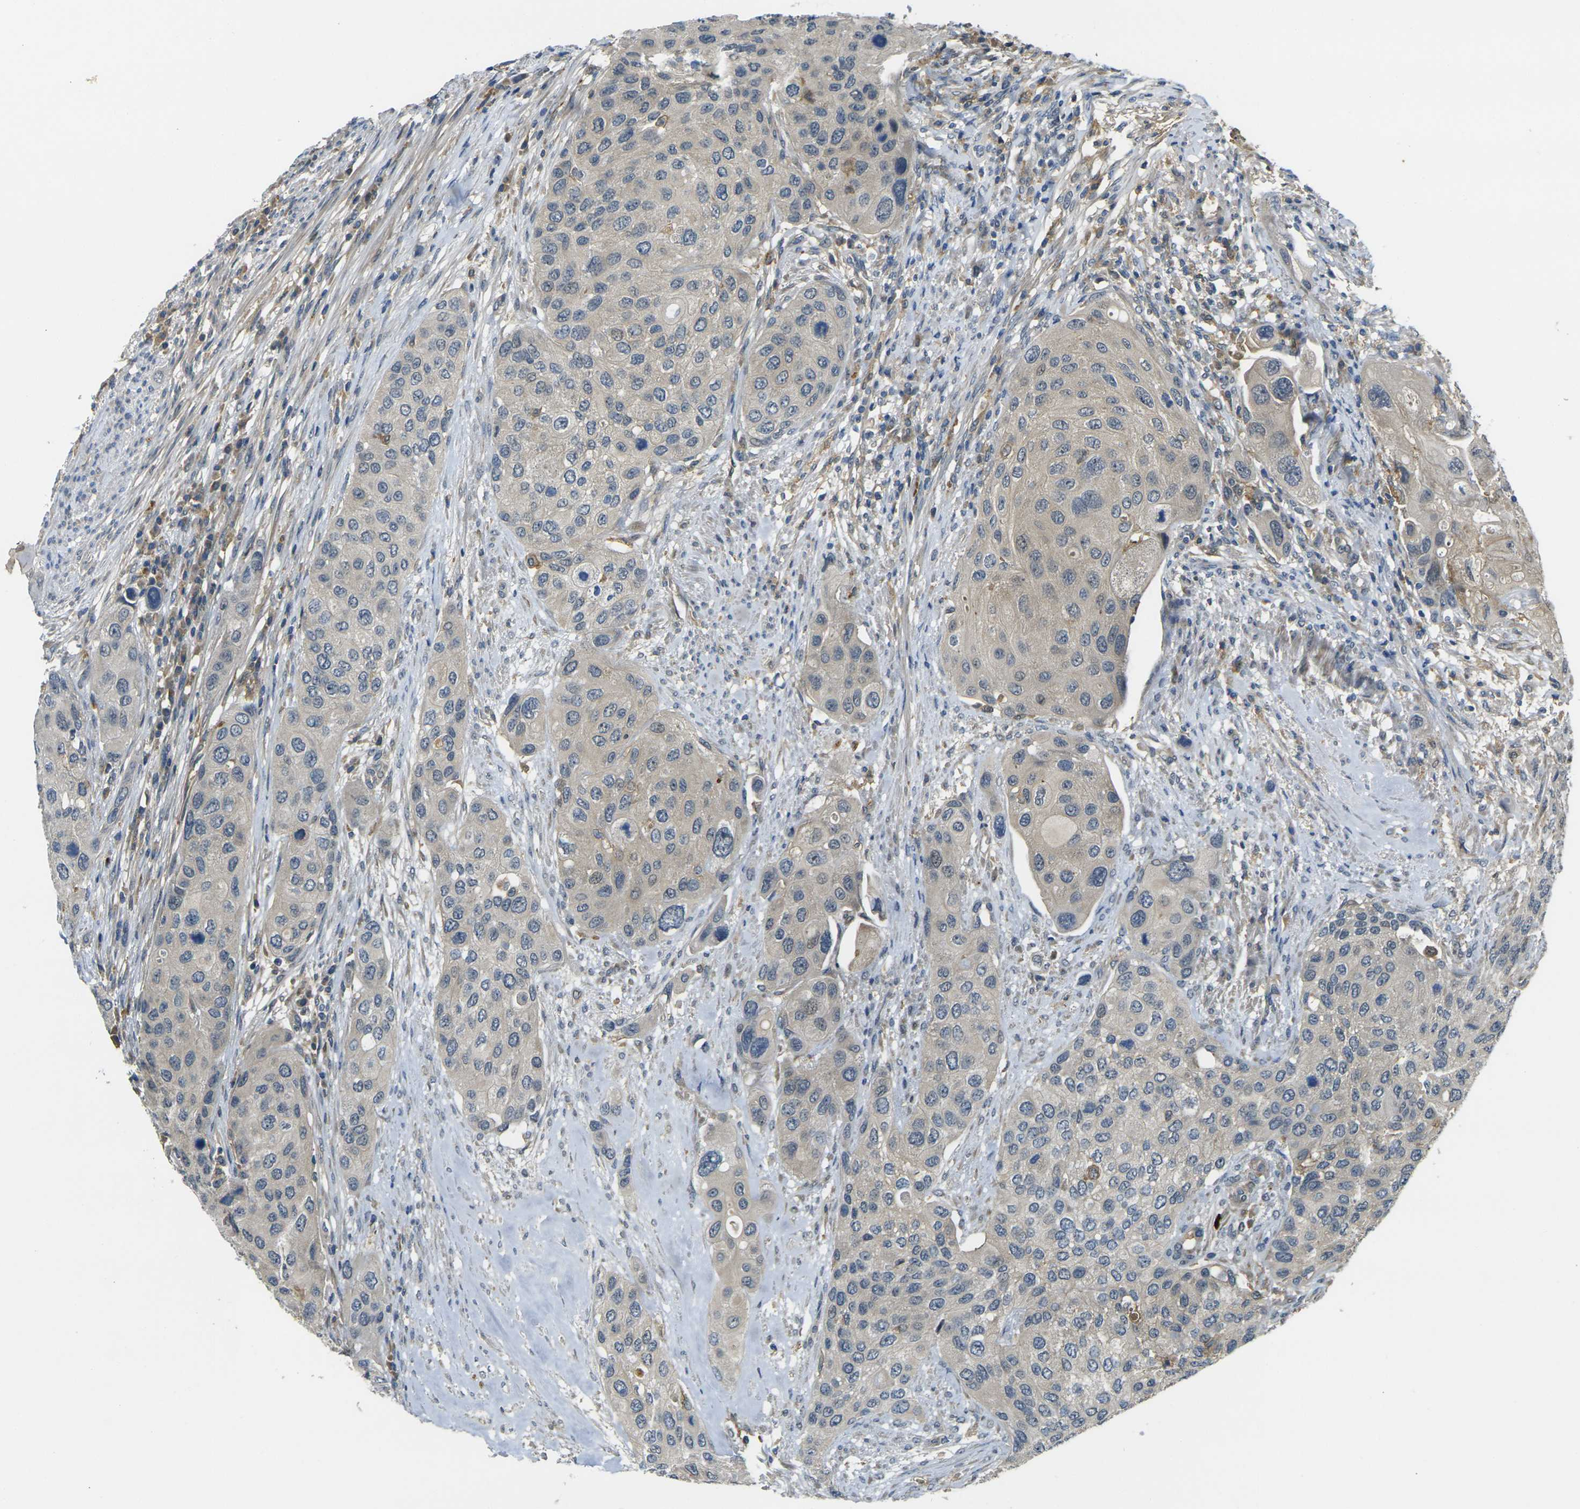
{"staining": {"intensity": "weak", "quantity": ">75%", "location": "cytoplasmic/membranous"}, "tissue": "urothelial cancer", "cell_type": "Tumor cells", "image_type": "cancer", "snomed": [{"axis": "morphology", "description": "Urothelial carcinoma, High grade"}, {"axis": "topography", "description": "Urinary bladder"}], "caption": "The image demonstrates staining of urothelial carcinoma (high-grade), revealing weak cytoplasmic/membranous protein positivity (brown color) within tumor cells.", "gene": "PIGL", "patient": {"sex": "female", "age": 56}}